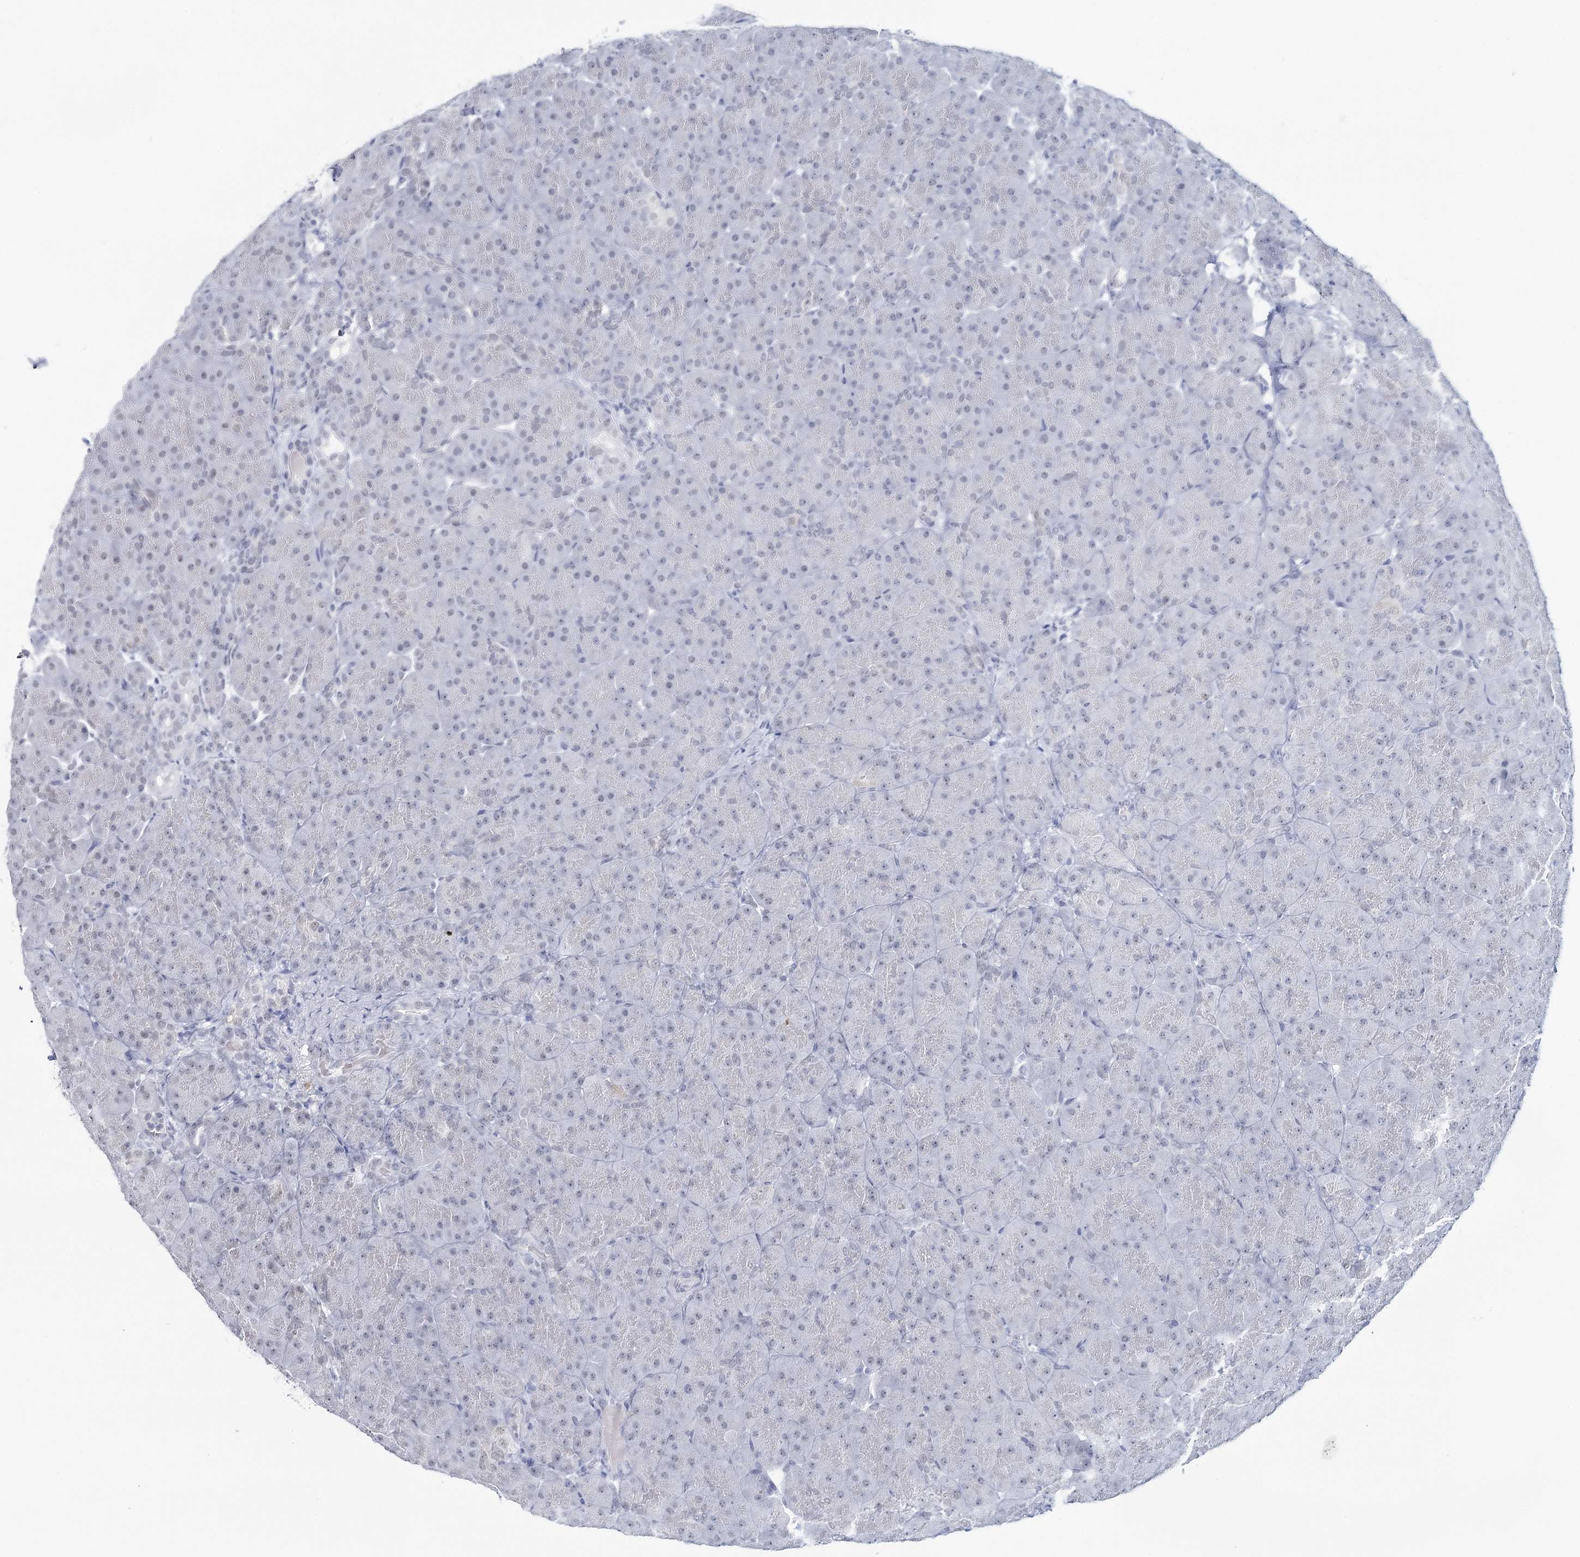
{"staining": {"intensity": "weak", "quantity": "25%-75%", "location": "nuclear"}, "tissue": "pancreas", "cell_type": "Exocrine glandular cells", "image_type": "normal", "snomed": [{"axis": "morphology", "description": "Normal tissue, NOS"}, {"axis": "topography", "description": "Pancreas"}], "caption": "Immunohistochemistry (IHC) staining of unremarkable pancreas, which exhibits low levels of weak nuclear expression in approximately 25%-75% of exocrine glandular cells indicating weak nuclear protein expression. The staining was performed using DAB (brown) for protein detection and nuclei were counterstained in hematoxylin (blue).", "gene": "ZC3H8", "patient": {"sex": "male", "age": 66}}